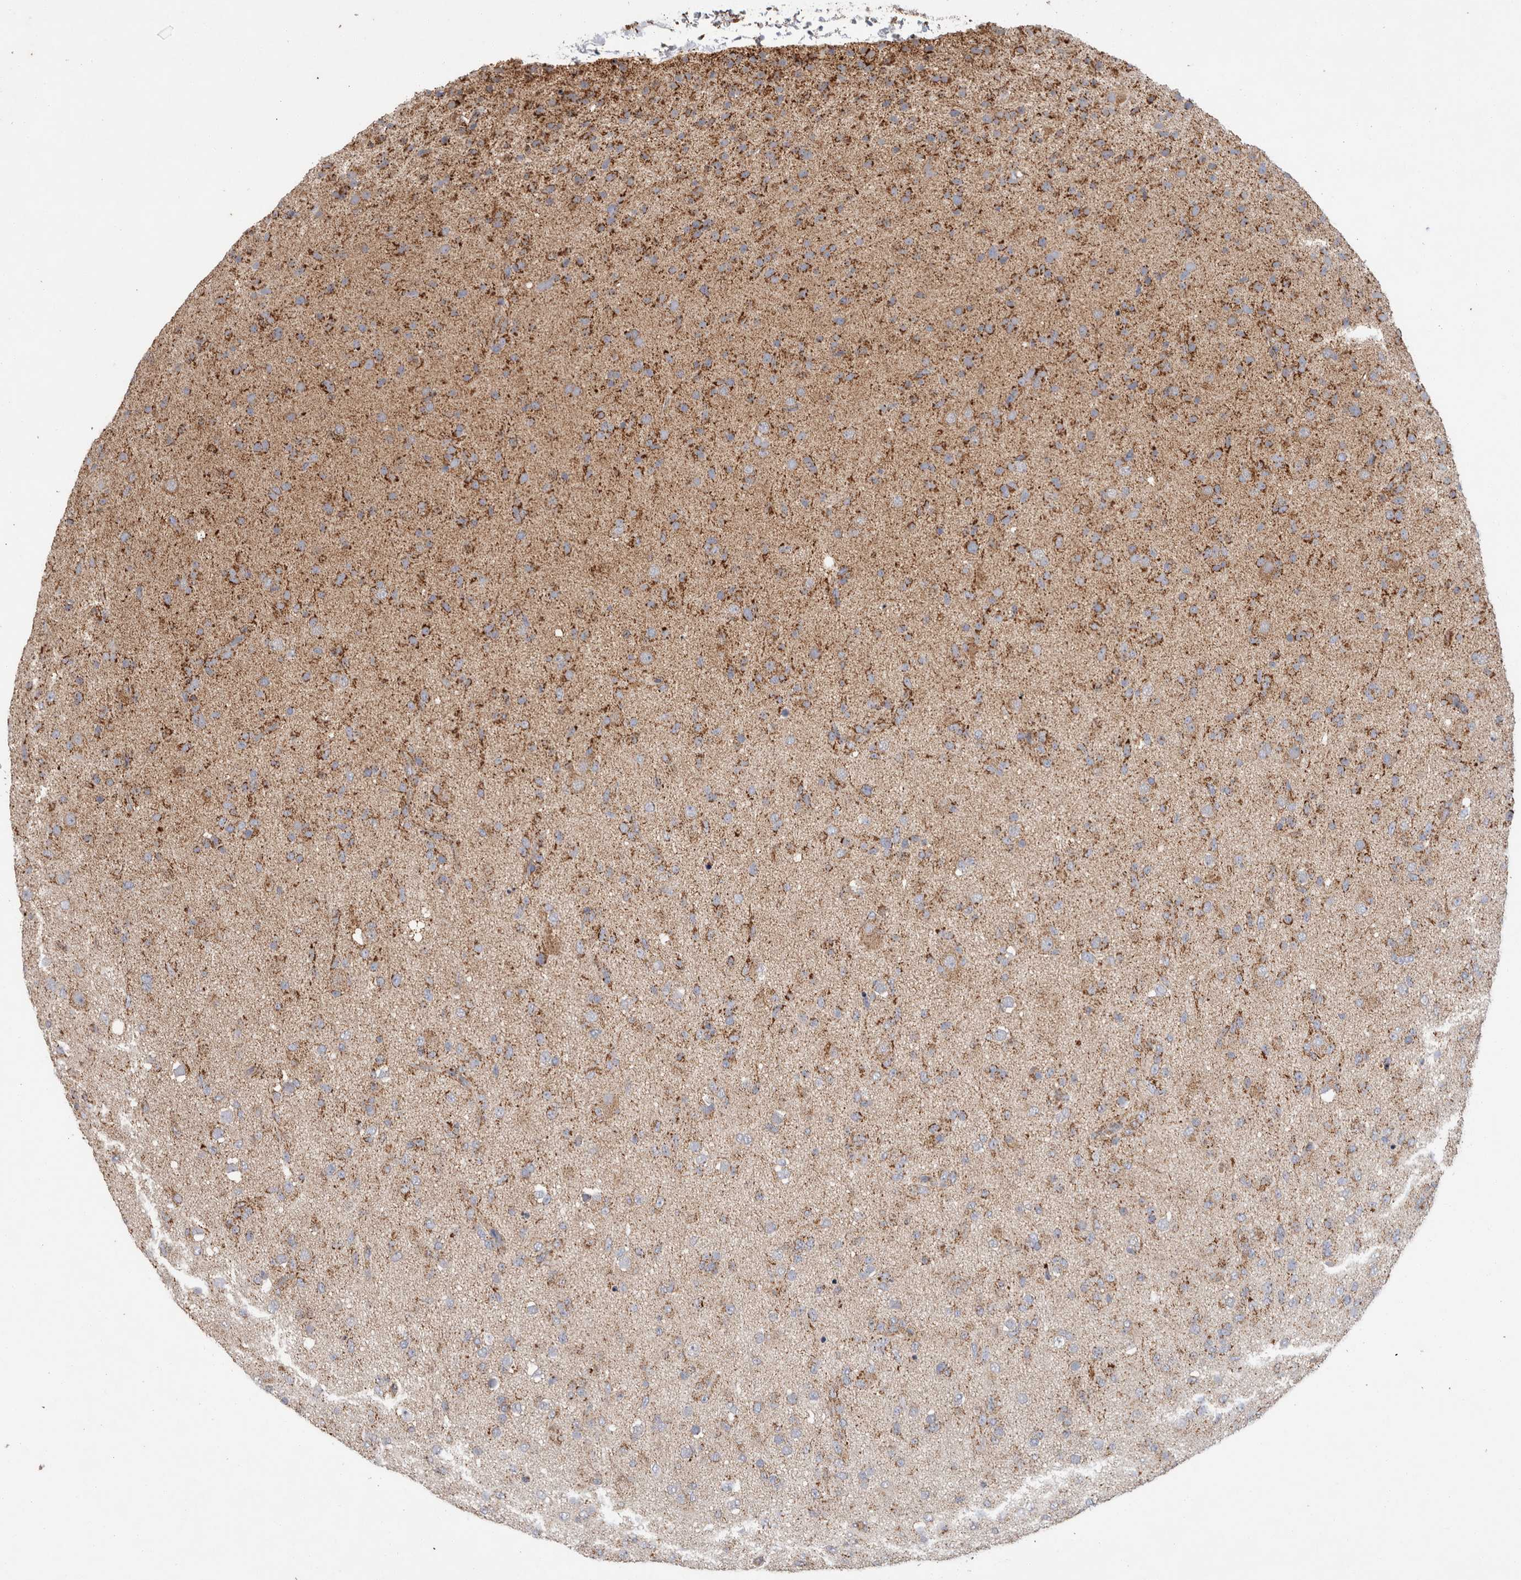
{"staining": {"intensity": "moderate", "quantity": ">75%", "location": "cytoplasmic/membranous"}, "tissue": "glioma", "cell_type": "Tumor cells", "image_type": "cancer", "snomed": [{"axis": "morphology", "description": "Glioma, malignant, Low grade"}, {"axis": "topography", "description": "Brain"}], "caption": "Immunohistochemistry of human glioma exhibits medium levels of moderate cytoplasmic/membranous staining in approximately >75% of tumor cells.", "gene": "IARS2", "patient": {"sex": "male", "age": 65}}